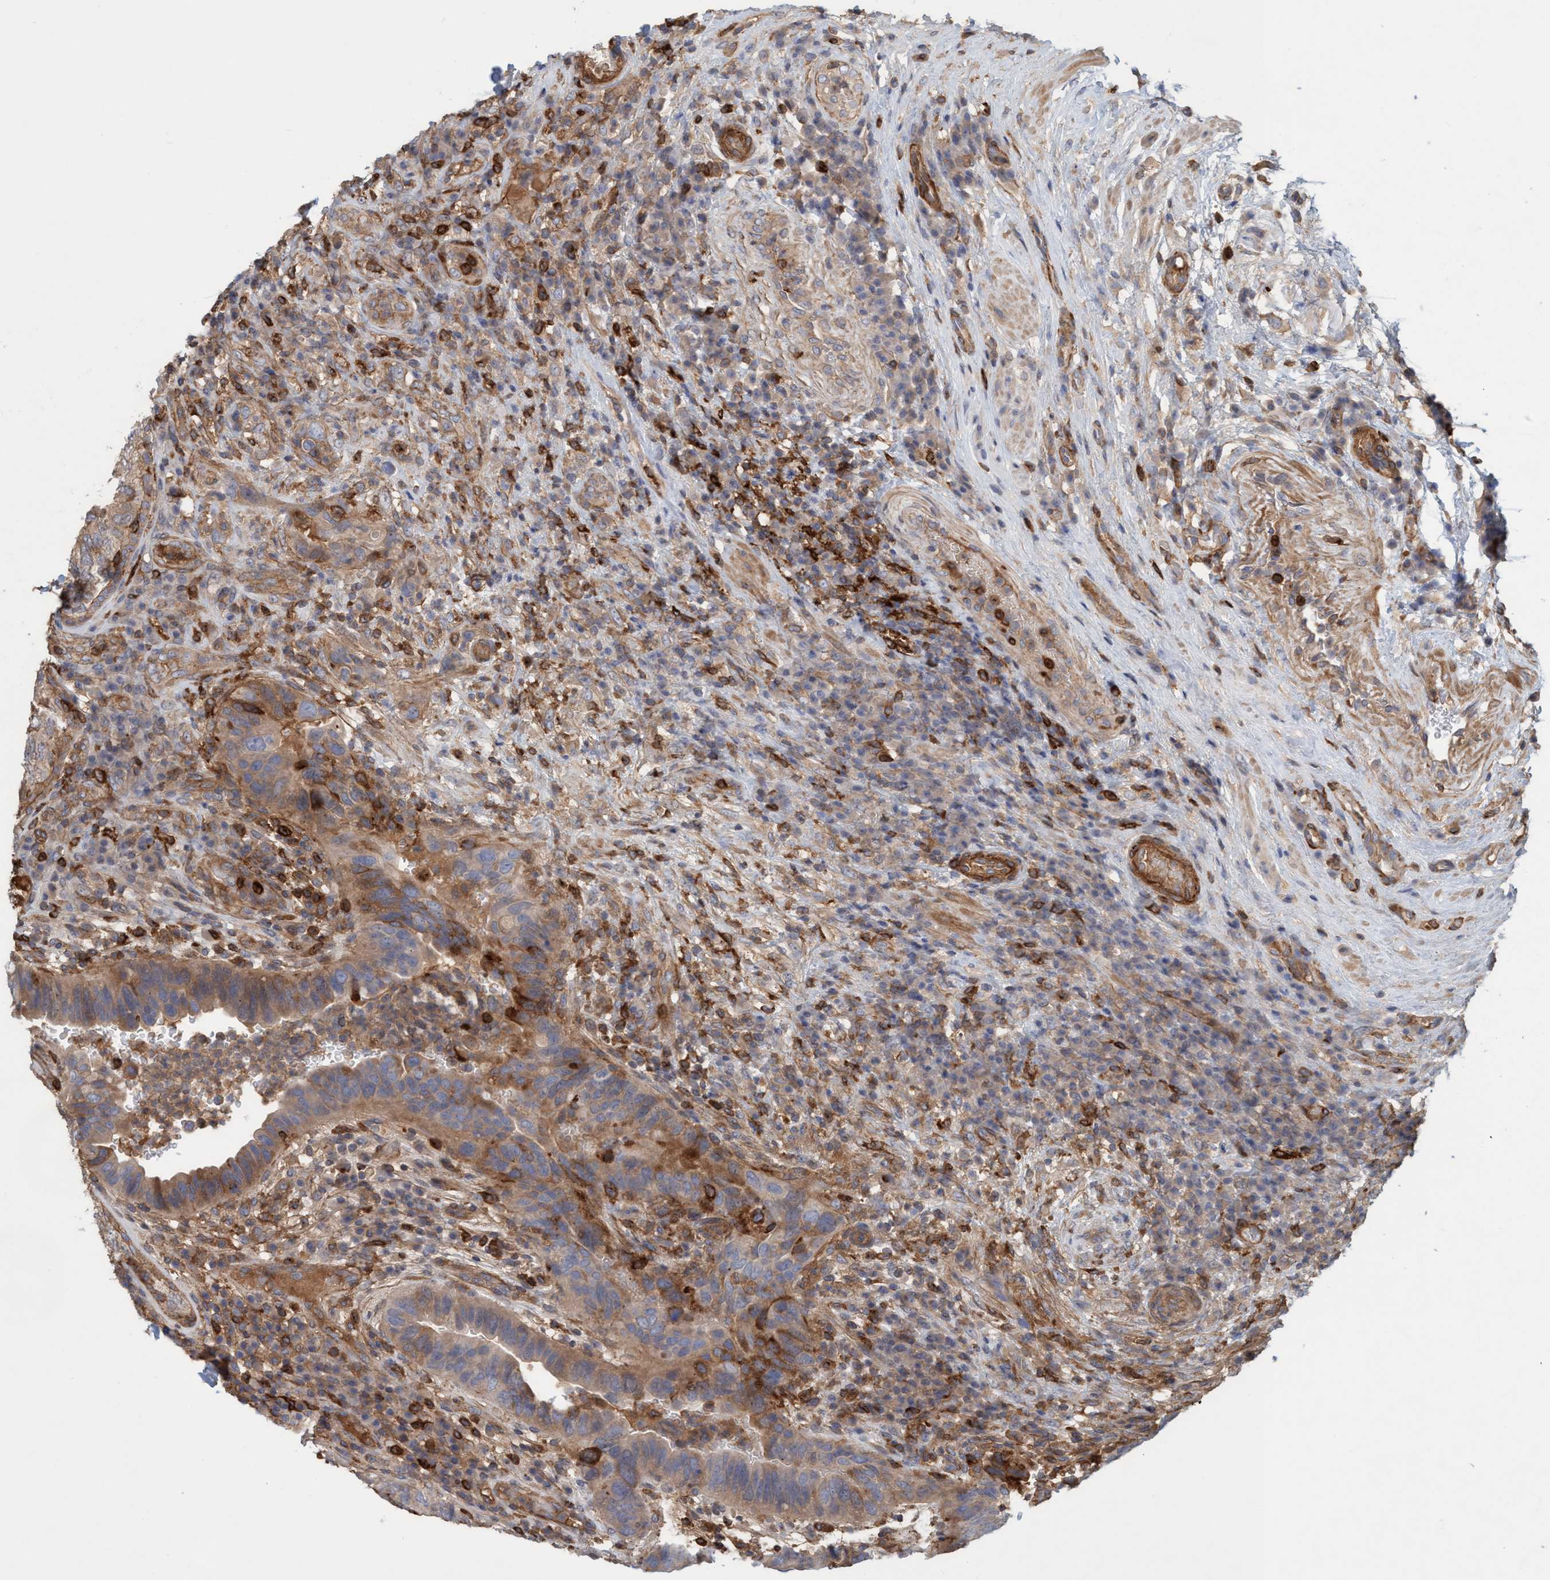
{"staining": {"intensity": "moderate", "quantity": "25%-75%", "location": "cytoplasmic/membranous"}, "tissue": "urothelial cancer", "cell_type": "Tumor cells", "image_type": "cancer", "snomed": [{"axis": "morphology", "description": "Urothelial carcinoma, High grade"}, {"axis": "topography", "description": "Urinary bladder"}], "caption": "There is medium levels of moderate cytoplasmic/membranous positivity in tumor cells of urothelial carcinoma (high-grade), as demonstrated by immunohistochemical staining (brown color).", "gene": "SPECC1", "patient": {"sex": "female", "age": 82}}